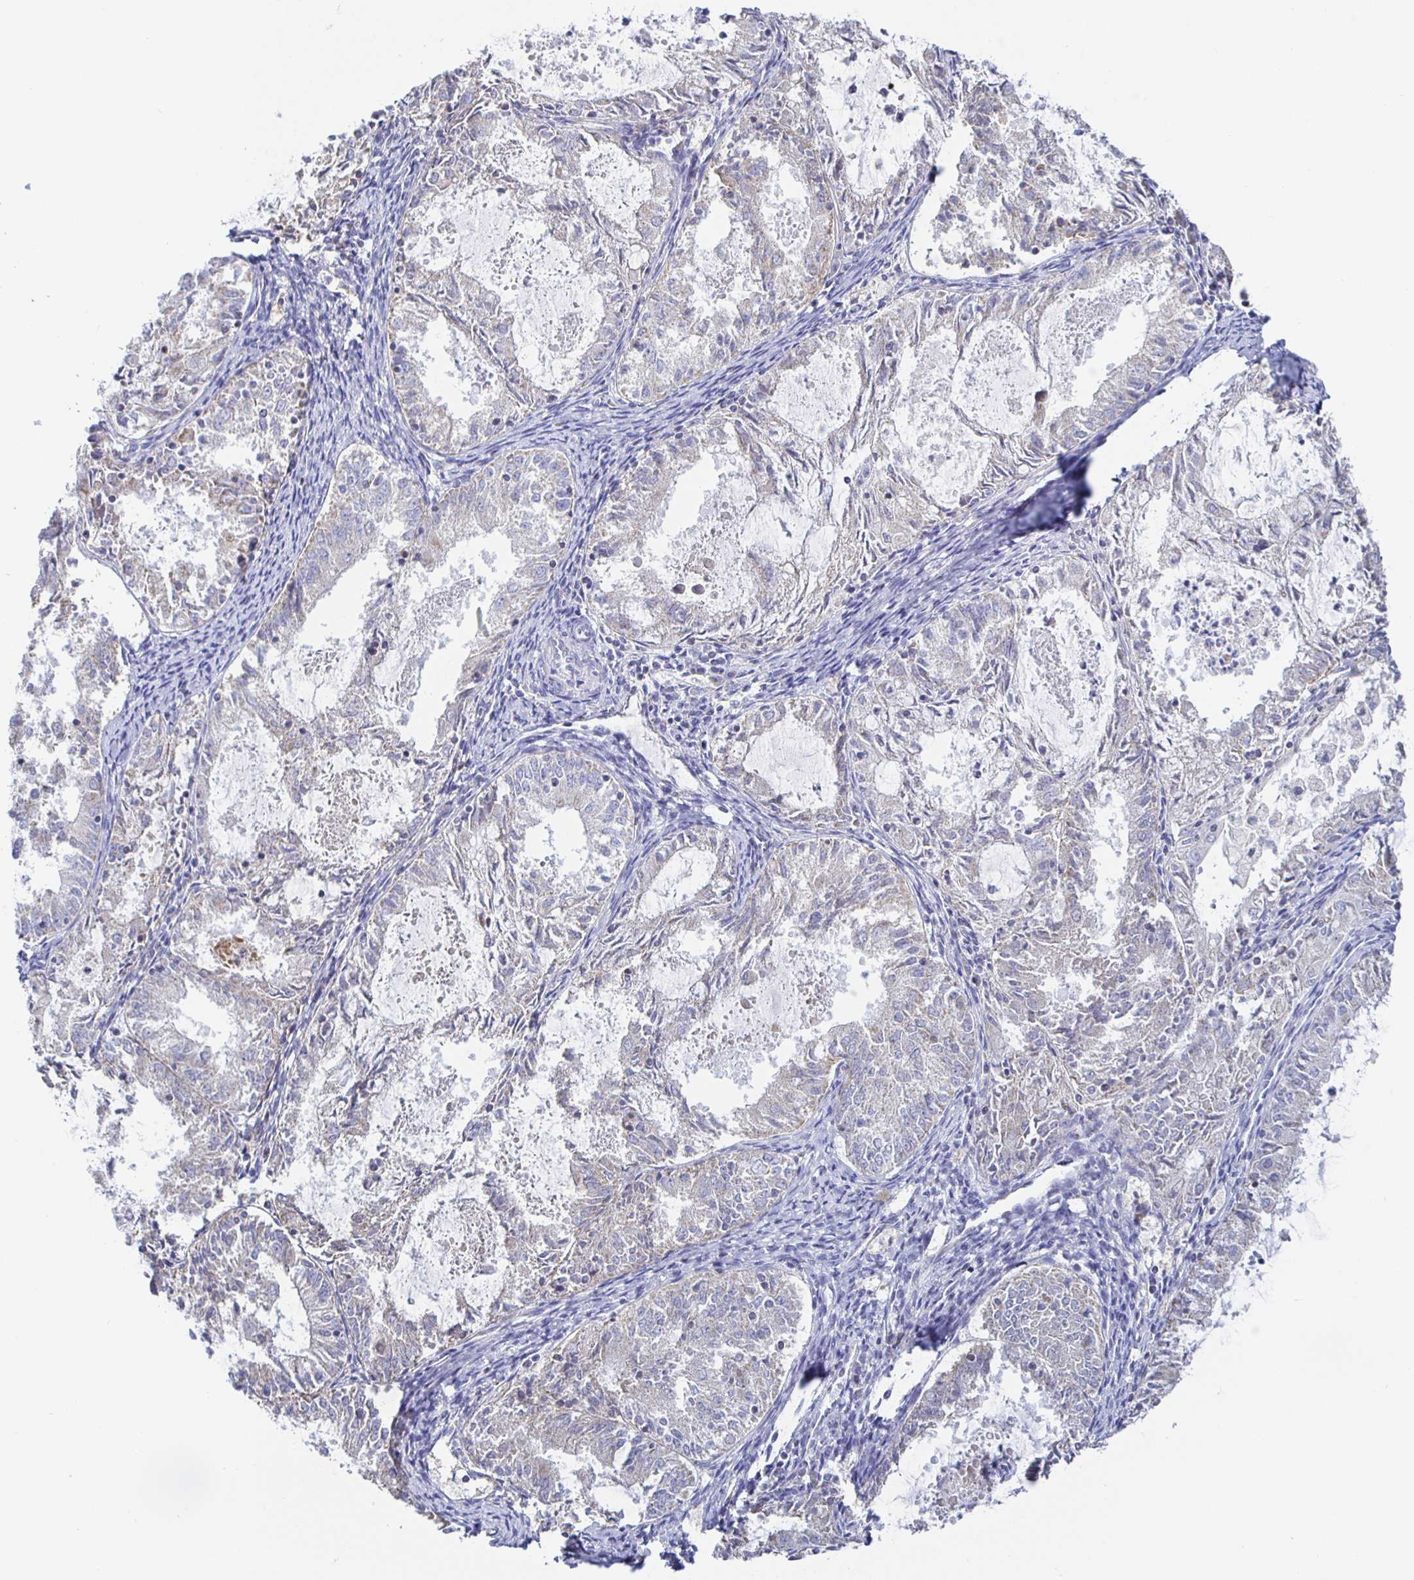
{"staining": {"intensity": "negative", "quantity": "none", "location": "none"}, "tissue": "endometrial cancer", "cell_type": "Tumor cells", "image_type": "cancer", "snomed": [{"axis": "morphology", "description": "Adenocarcinoma, NOS"}, {"axis": "topography", "description": "Endometrium"}], "caption": "High magnification brightfield microscopy of endometrial adenocarcinoma stained with DAB (3,3'-diaminobenzidine) (brown) and counterstained with hematoxylin (blue): tumor cells show no significant expression.", "gene": "SYNGR4", "patient": {"sex": "female", "age": 57}}